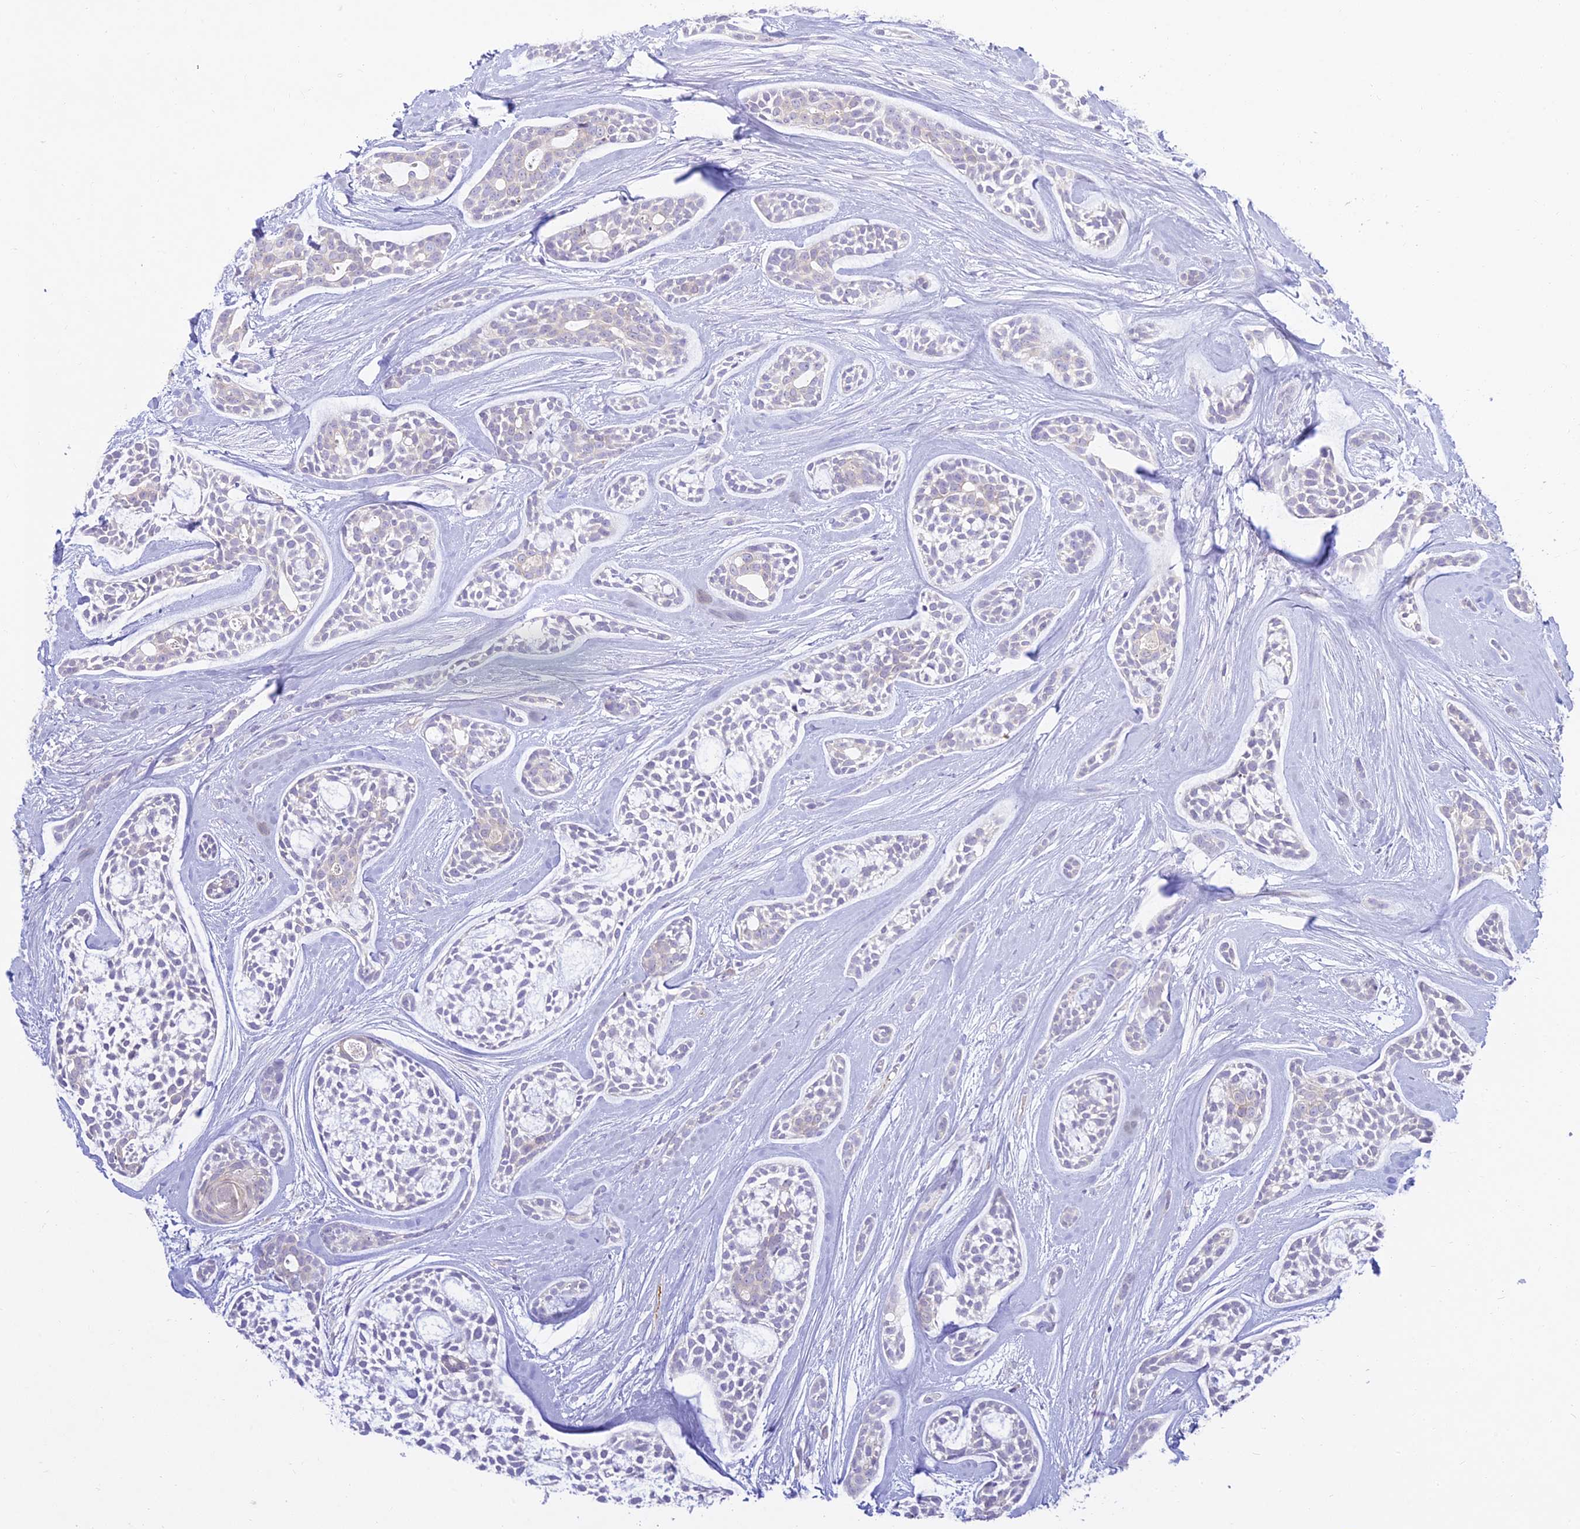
{"staining": {"intensity": "negative", "quantity": "none", "location": "none"}, "tissue": "head and neck cancer", "cell_type": "Tumor cells", "image_type": "cancer", "snomed": [{"axis": "morphology", "description": "Adenocarcinoma, NOS"}, {"axis": "topography", "description": "Subcutis"}, {"axis": "topography", "description": "Head-Neck"}], "caption": "Photomicrograph shows no significant protein staining in tumor cells of head and neck adenocarcinoma. (Immunohistochemistry, brightfield microscopy, high magnification).", "gene": "TMEM40", "patient": {"sex": "female", "age": 73}}